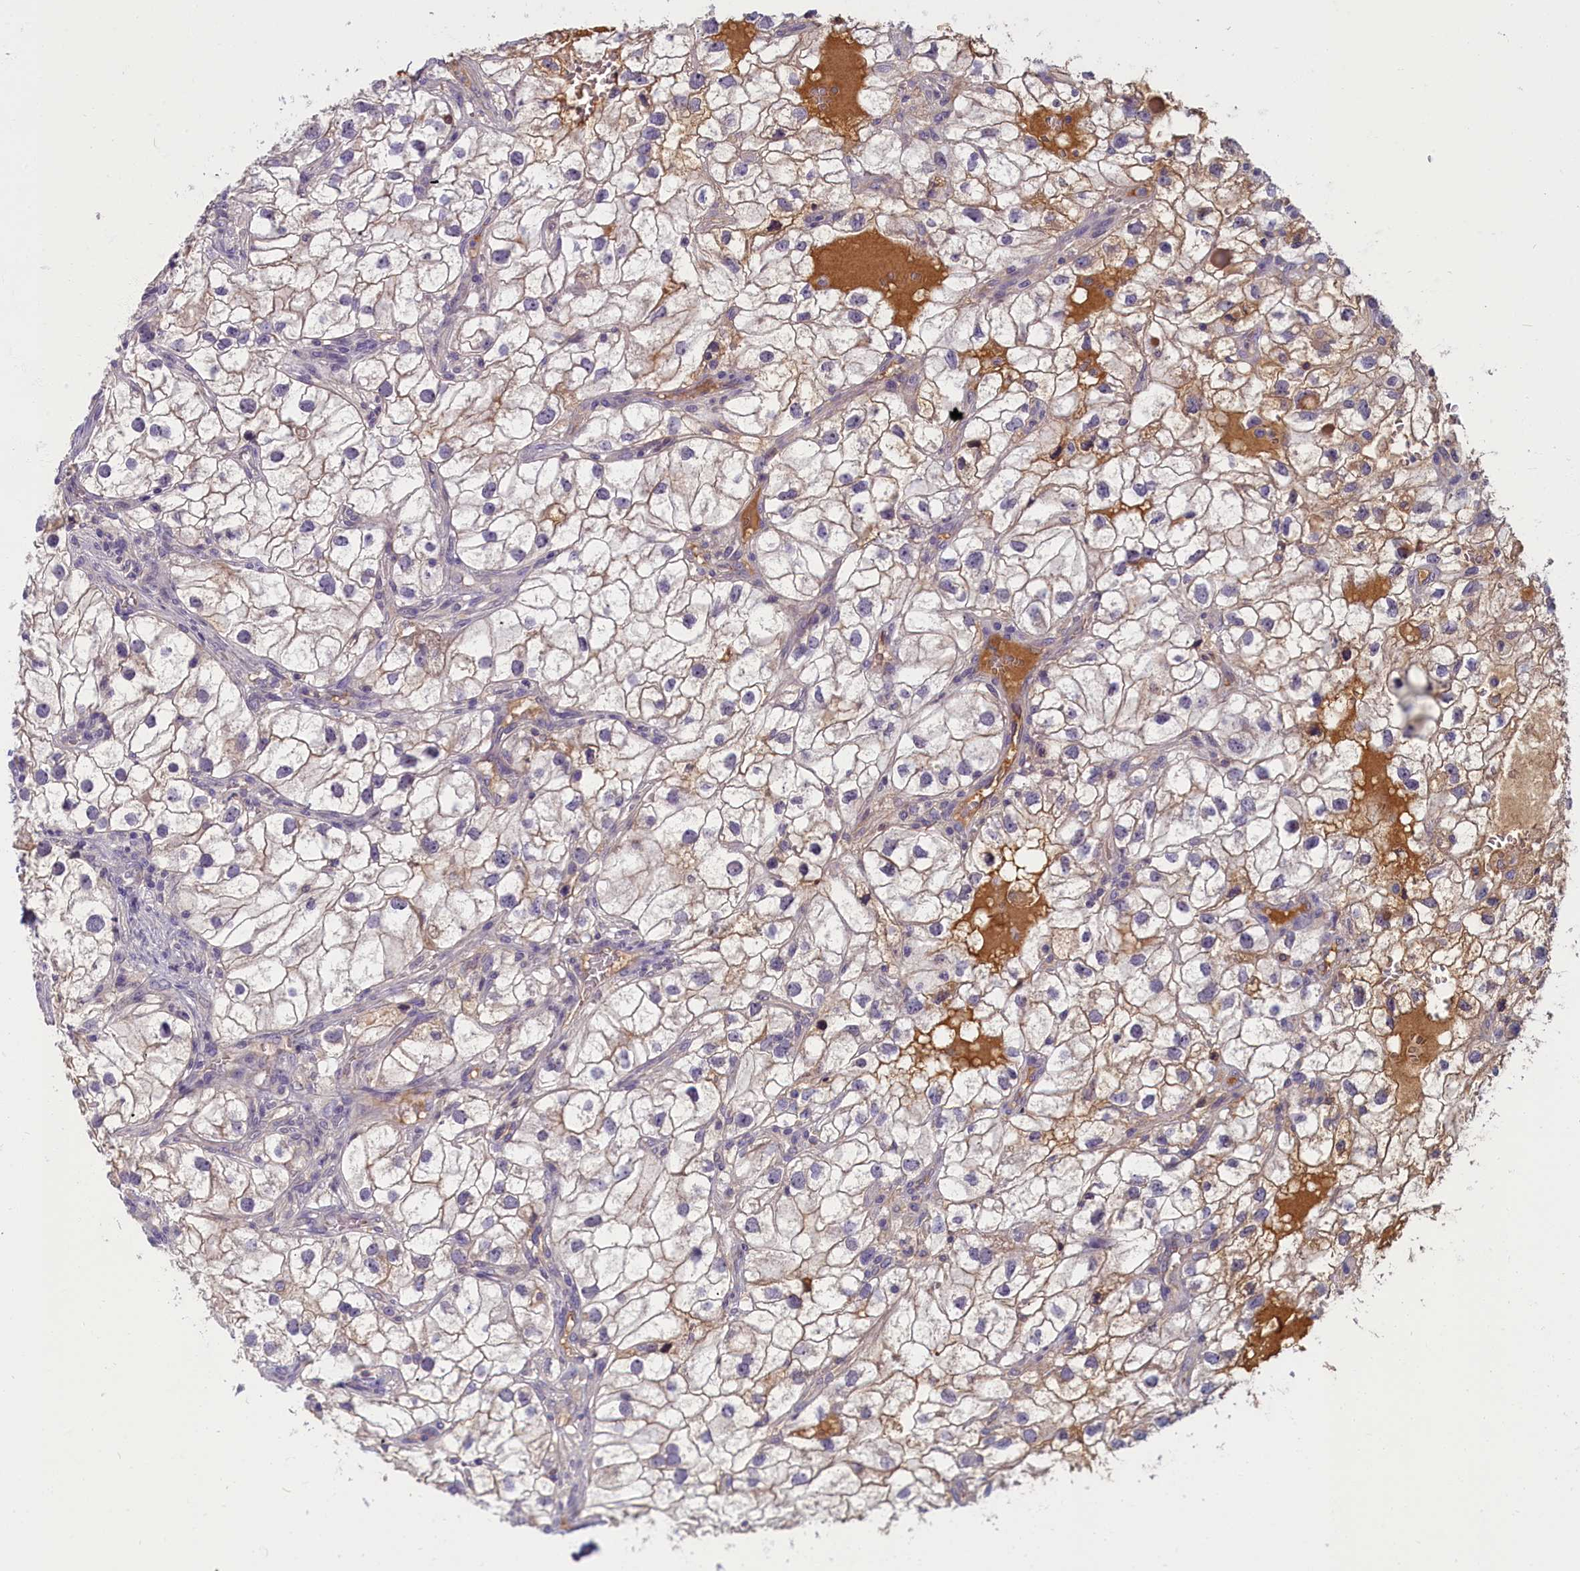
{"staining": {"intensity": "moderate", "quantity": "<25%", "location": "cytoplasmic/membranous"}, "tissue": "renal cancer", "cell_type": "Tumor cells", "image_type": "cancer", "snomed": [{"axis": "morphology", "description": "Adenocarcinoma, NOS"}, {"axis": "topography", "description": "Kidney"}], "caption": "IHC image of neoplastic tissue: human renal cancer stained using IHC exhibits low levels of moderate protein expression localized specifically in the cytoplasmic/membranous of tumor cells, appearing as a cytoplasmic/membranous brown color.", "gene": "SV2C", "patient": {"sex": "male", "age": 59}}